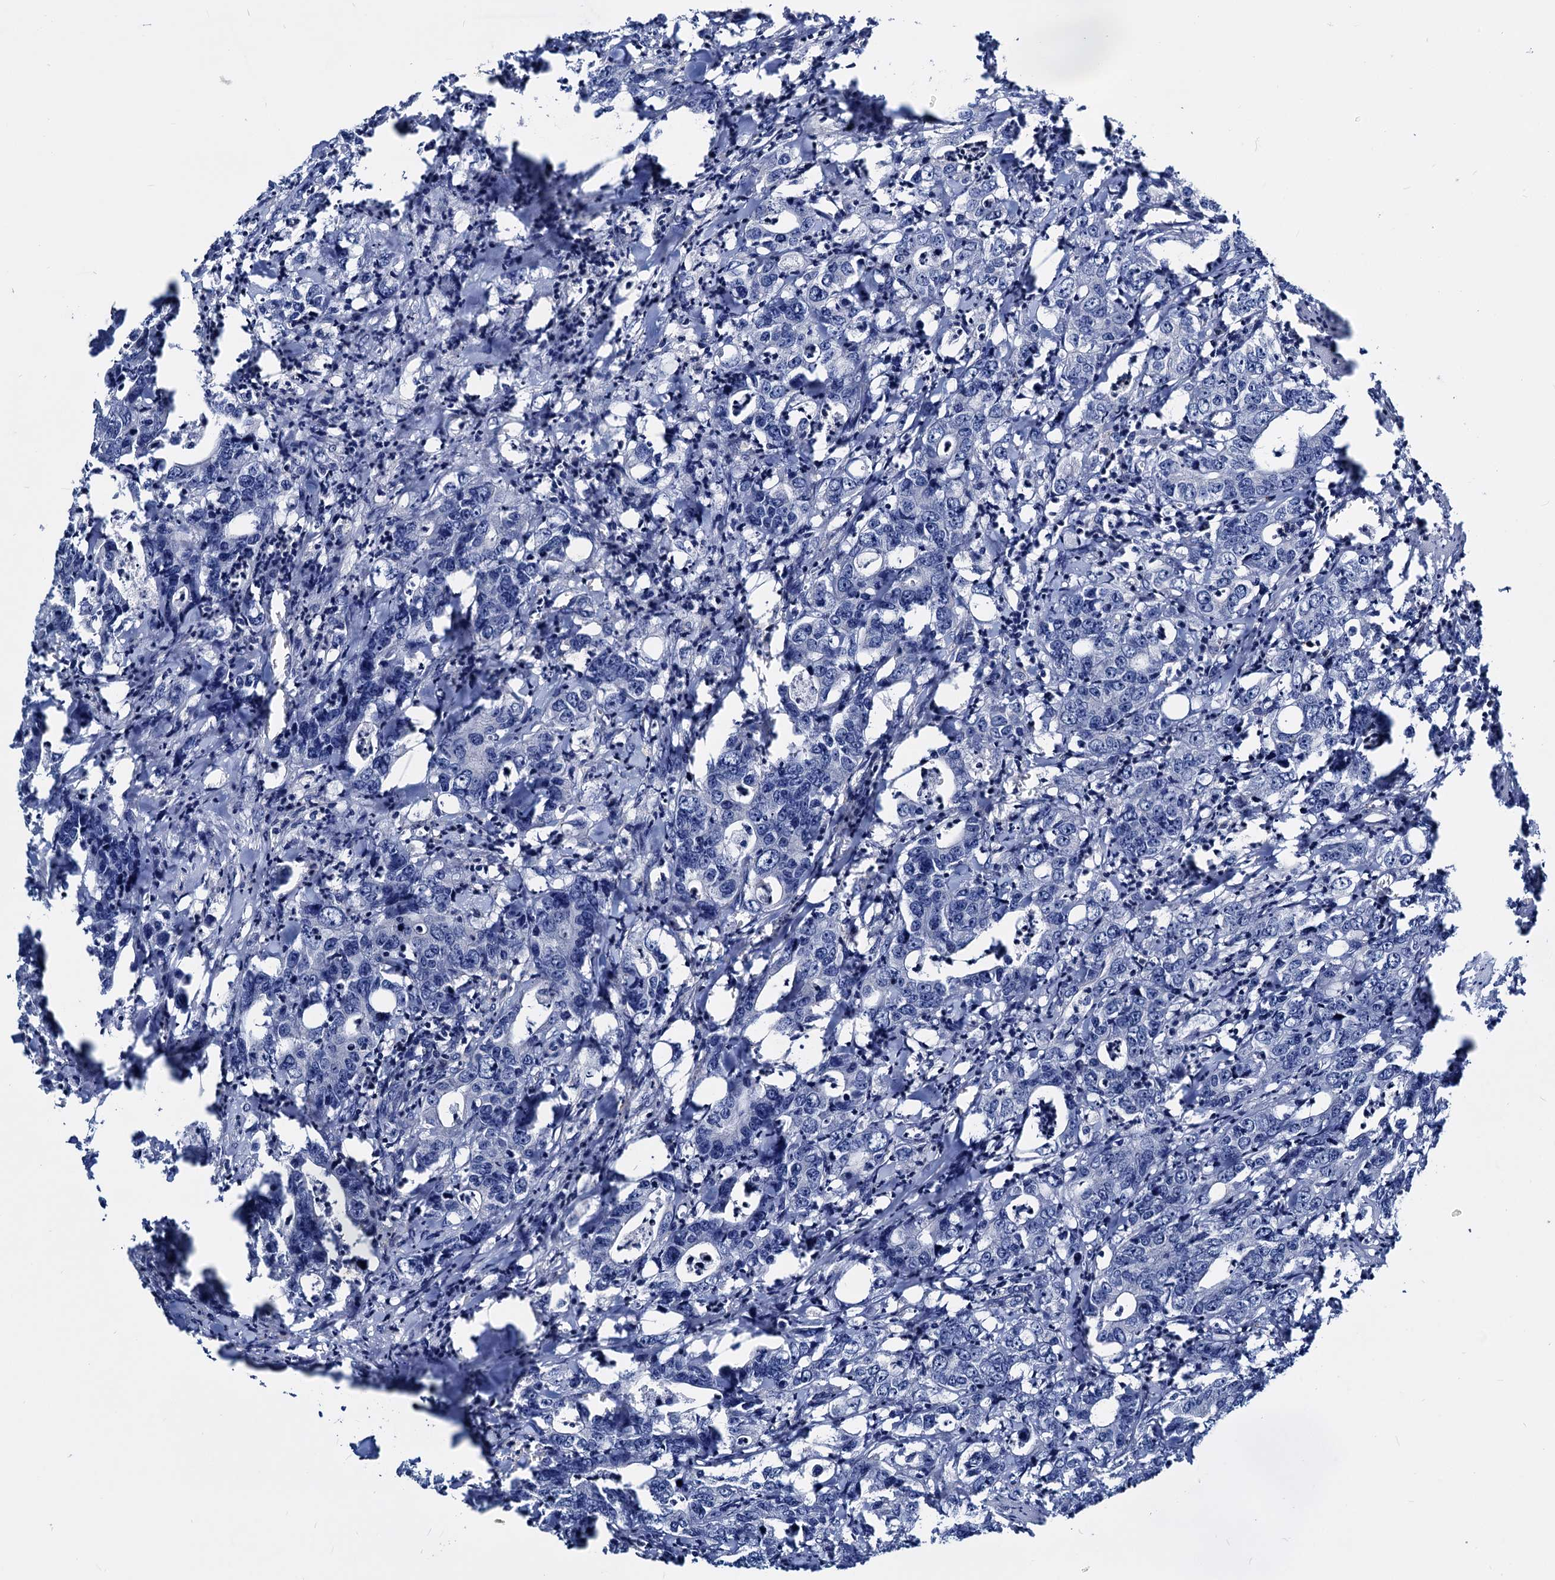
{"staining": {"intensity": "negative", "quantity": "none", "location": "none"}, "tissue": "colorectal cancer", "cell_type": "Tumor cells", "image_type": "cancer", "snomed": [{"axis": "morphology", "description": "Adenocarcinoma, NOS"}, {"axis": "topography", "description": "Colon"}], "caption": "A high-resolution photomicrograph shows immunohistochemistry staining of colorectal adenocarcinoma, which exhibits no significant staining in tumor cells. Brightfield microscopy of immunohistochemistry stained with DAB (3,3'-diaminobenzidine) (brown) and hematoxylin (blue), captured at high magnification.", "gene": "GCOM1", "patient": {"sex": "female", "age": 75}}